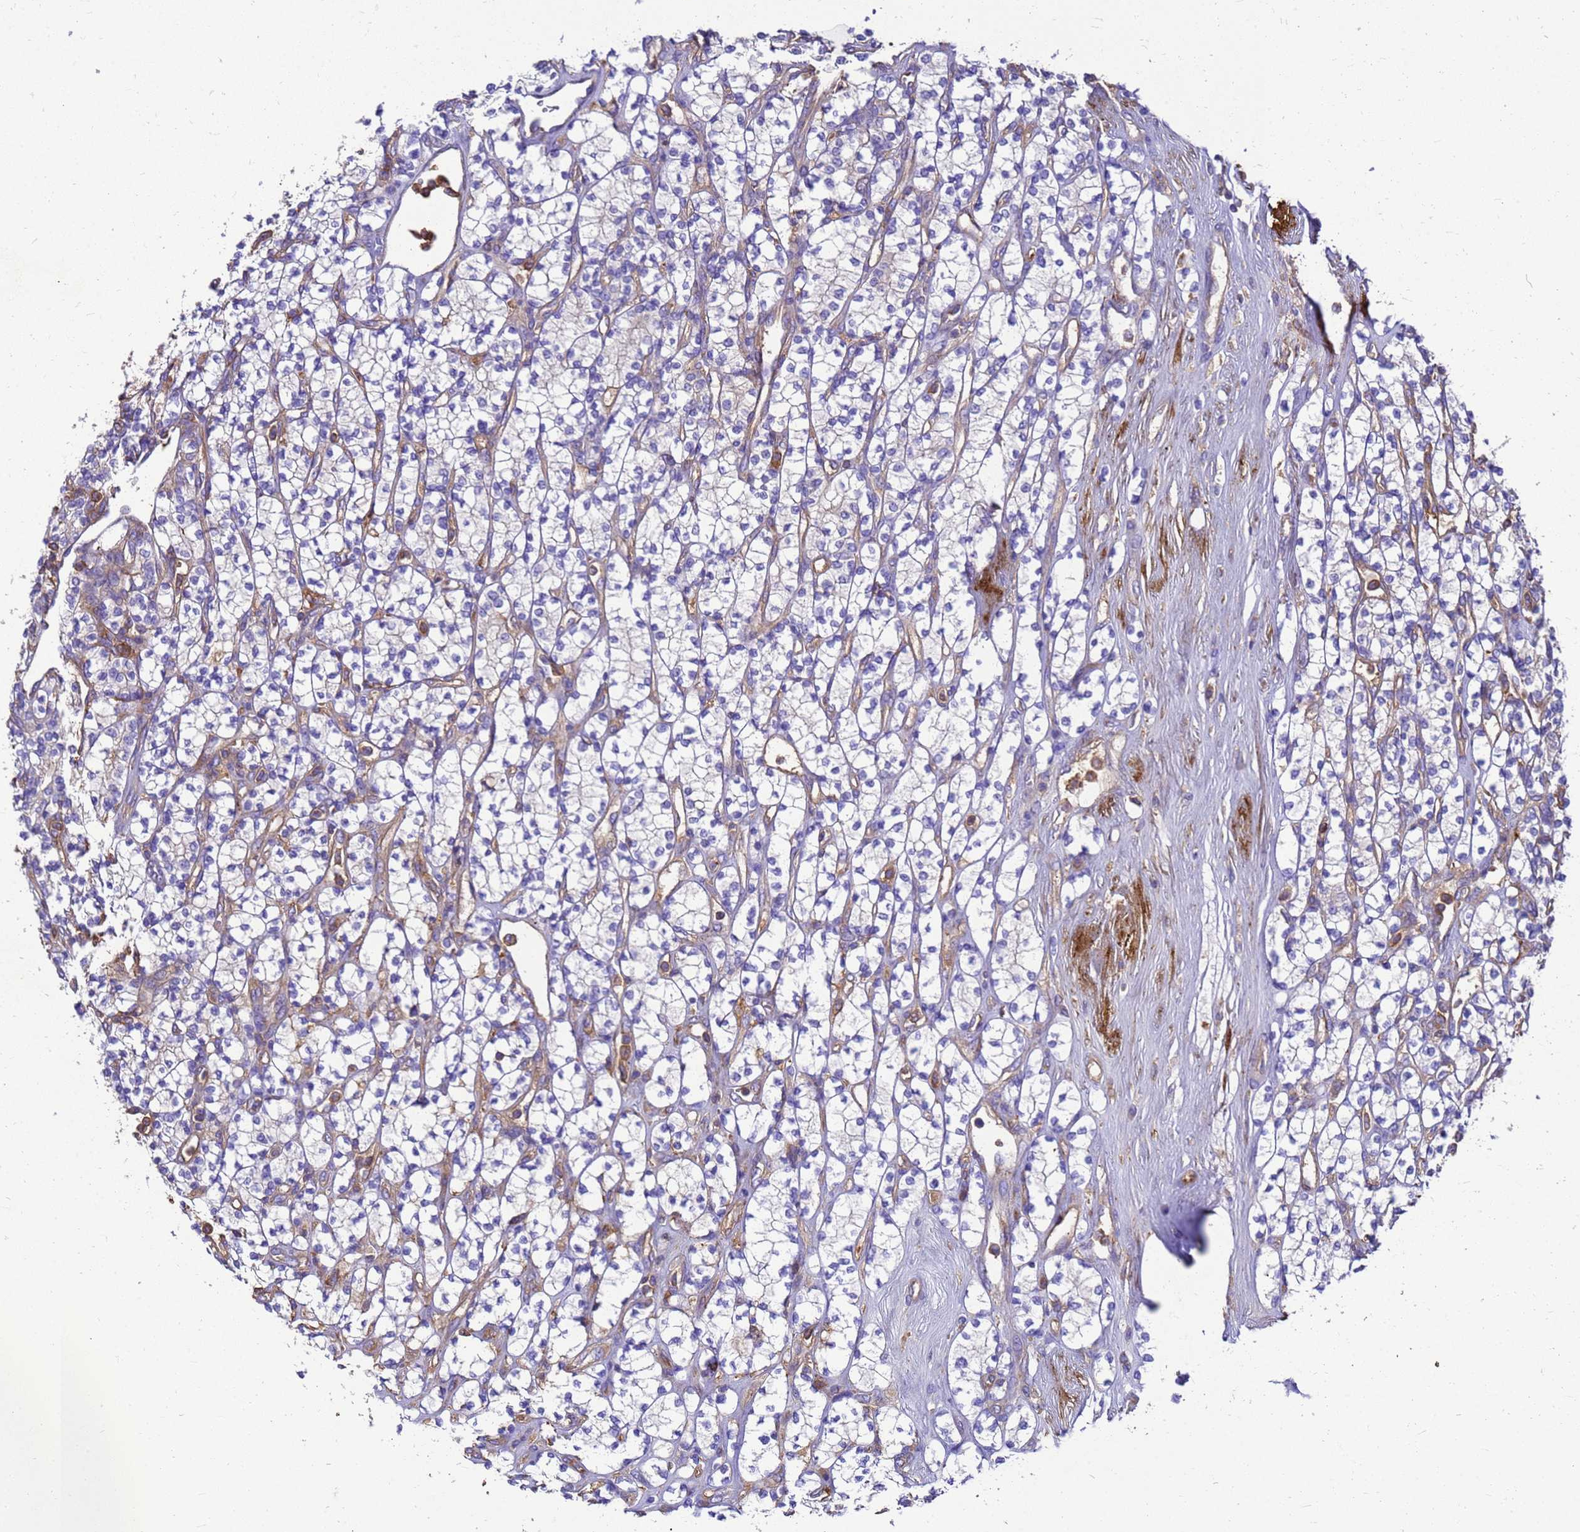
{"staining": {"intensity": "negative", "quantity": "none", "location": "none"}, "tissue": "renal cancer", "cell_type": "Tumor cells", "image_type": "cancer", "snomed": [{"axis": "morphology", "description": "Adenocarcinoma, NOS"}, {"axis": "topography", "description": "Kidney"}], "caption": "Photomicrograph shows no protein expression in tumor cells of renal cancer tissue.", "gene": "ZNF235", "patient": {"sex": "male", "age": 77}}